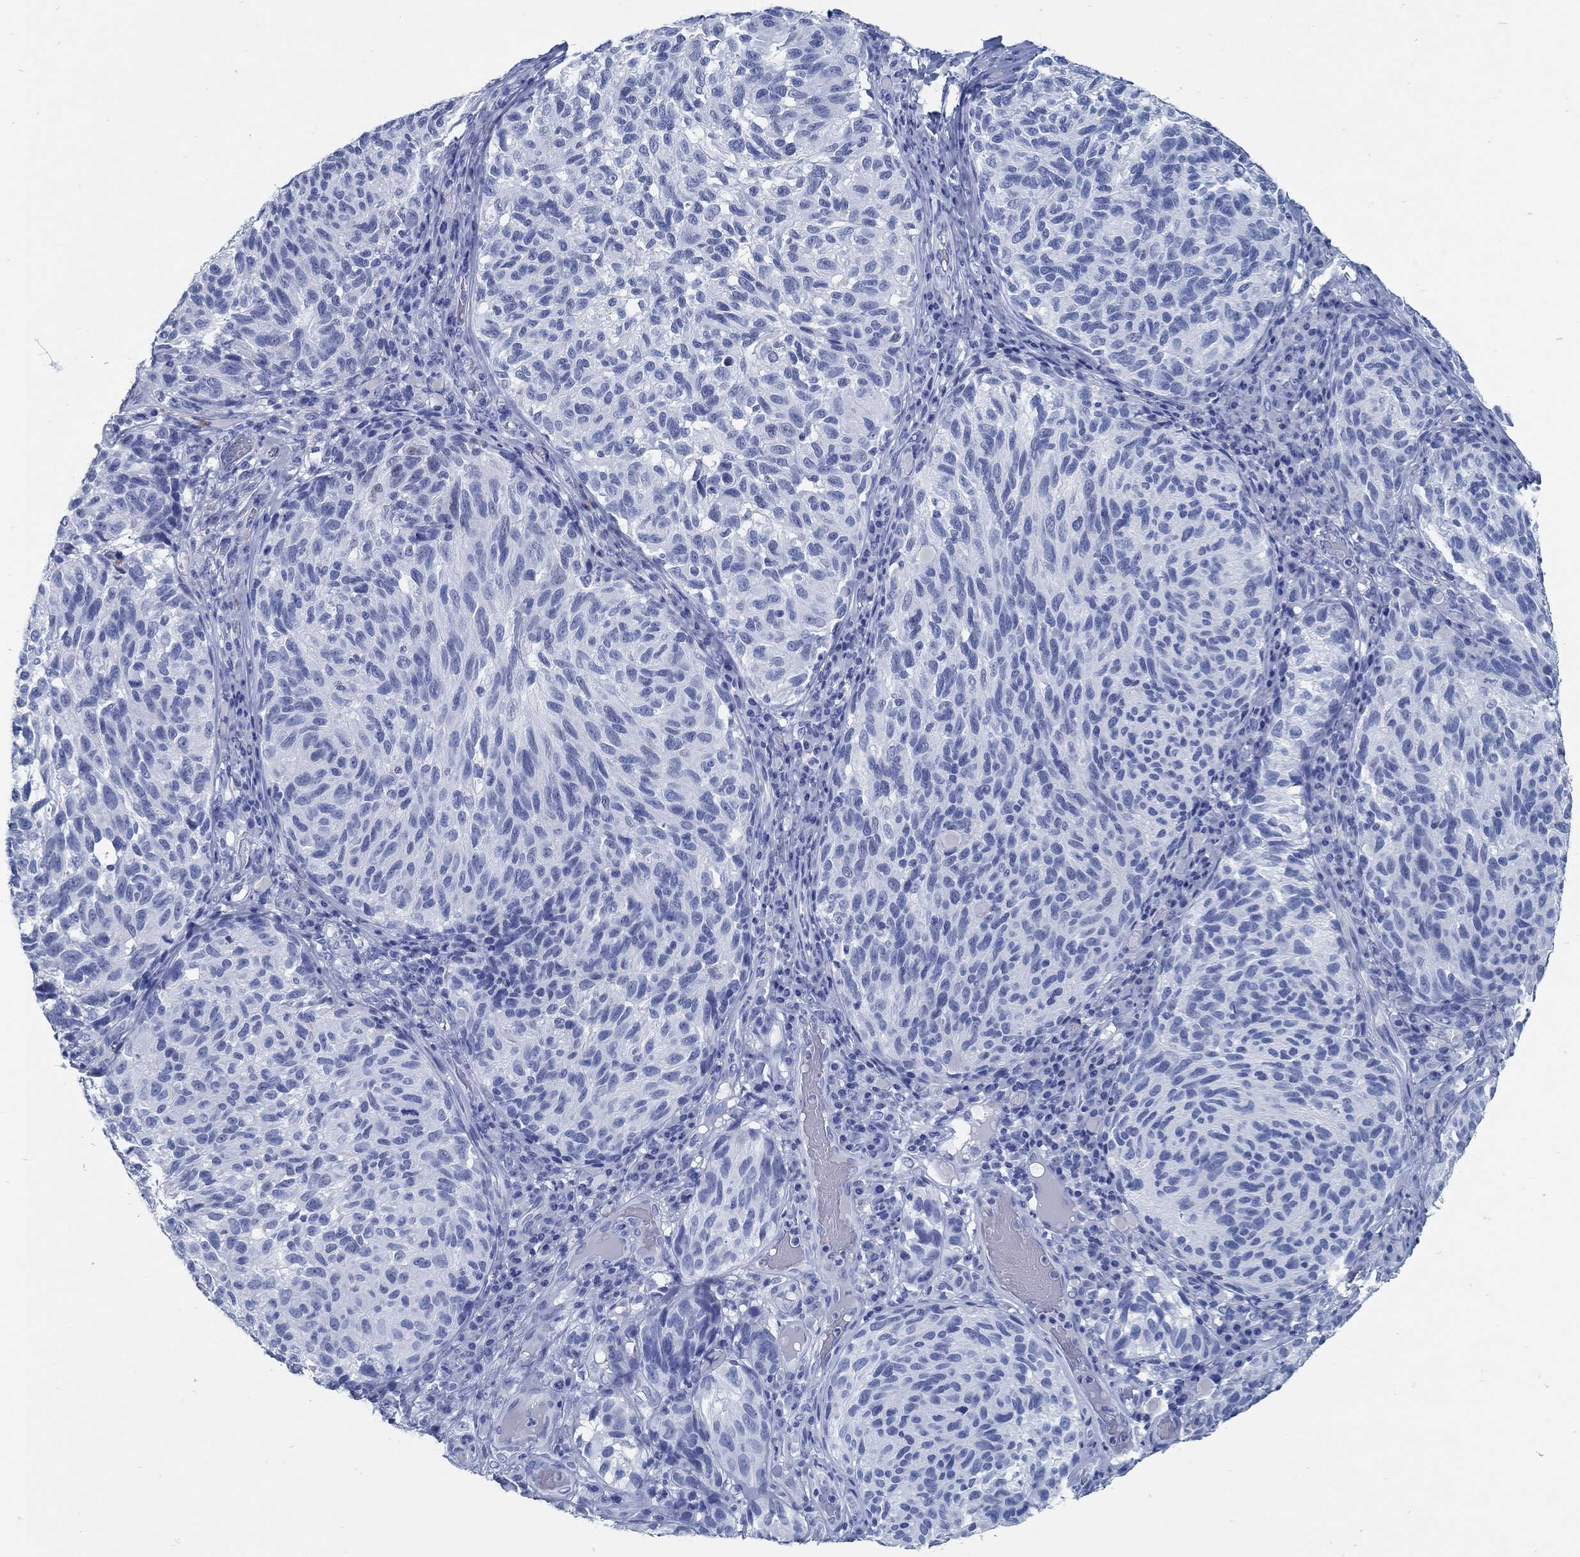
{"staining": {"intensity": "negative", "quantity": "none", "location": "none"}, "tissue": "melanoma", "cell_type": "Tumor cells", "image_type": "cancer", "snomed": [{"axis": "morphology", "description": "Malignant melanoma, NOS"}, {"axis": "topography", "description": "Skin"}], "caption": "A high-resolution photomicrograph shows immunohistochemistry staining of melanoma, which reveals no significant positivity in tumor cells.", "gene": "SLC45A1", "patient": {"sex": "female", "age": 73}}